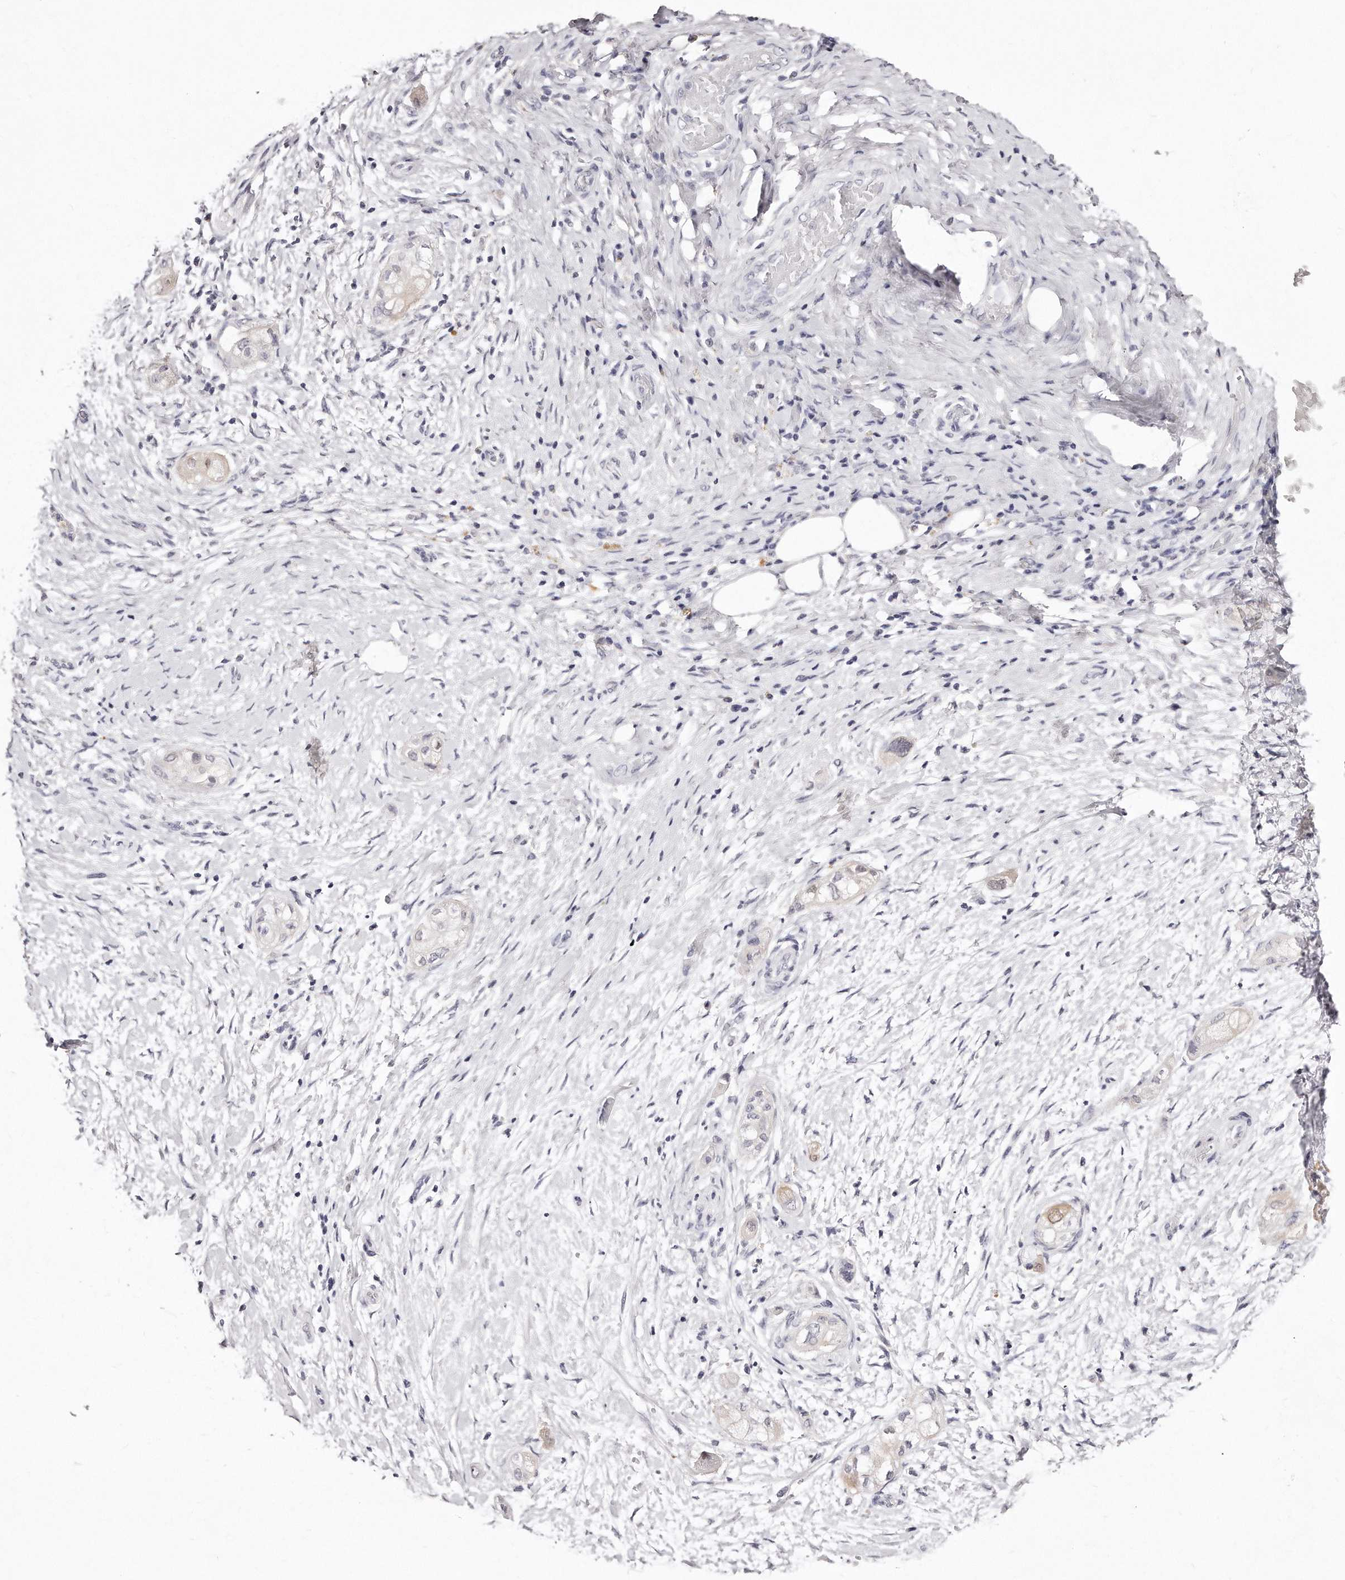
{"staining": {"intensity": "negative", "quantity": "none", "location": "none"}, "tissue": "pancreatic cancer", "cell_type": "Tumor cells", "image_type": "cancer", "snomed": [{"axis": "morphology", "description": "Adenocarcinoma, NOS"}, {"axis": "topography", "description": "Pancreas"}], "caption": "IHC image of pancreatic cancer (adenocarcinoma) stained for a protein (brown), which displays no expression in tumor cells. (DAB (3,3'-diaminobenzidine) IHC with hematoxylin counter stain).", "gene": "GDA", "patient": {"sex": "male", "age": 58}}